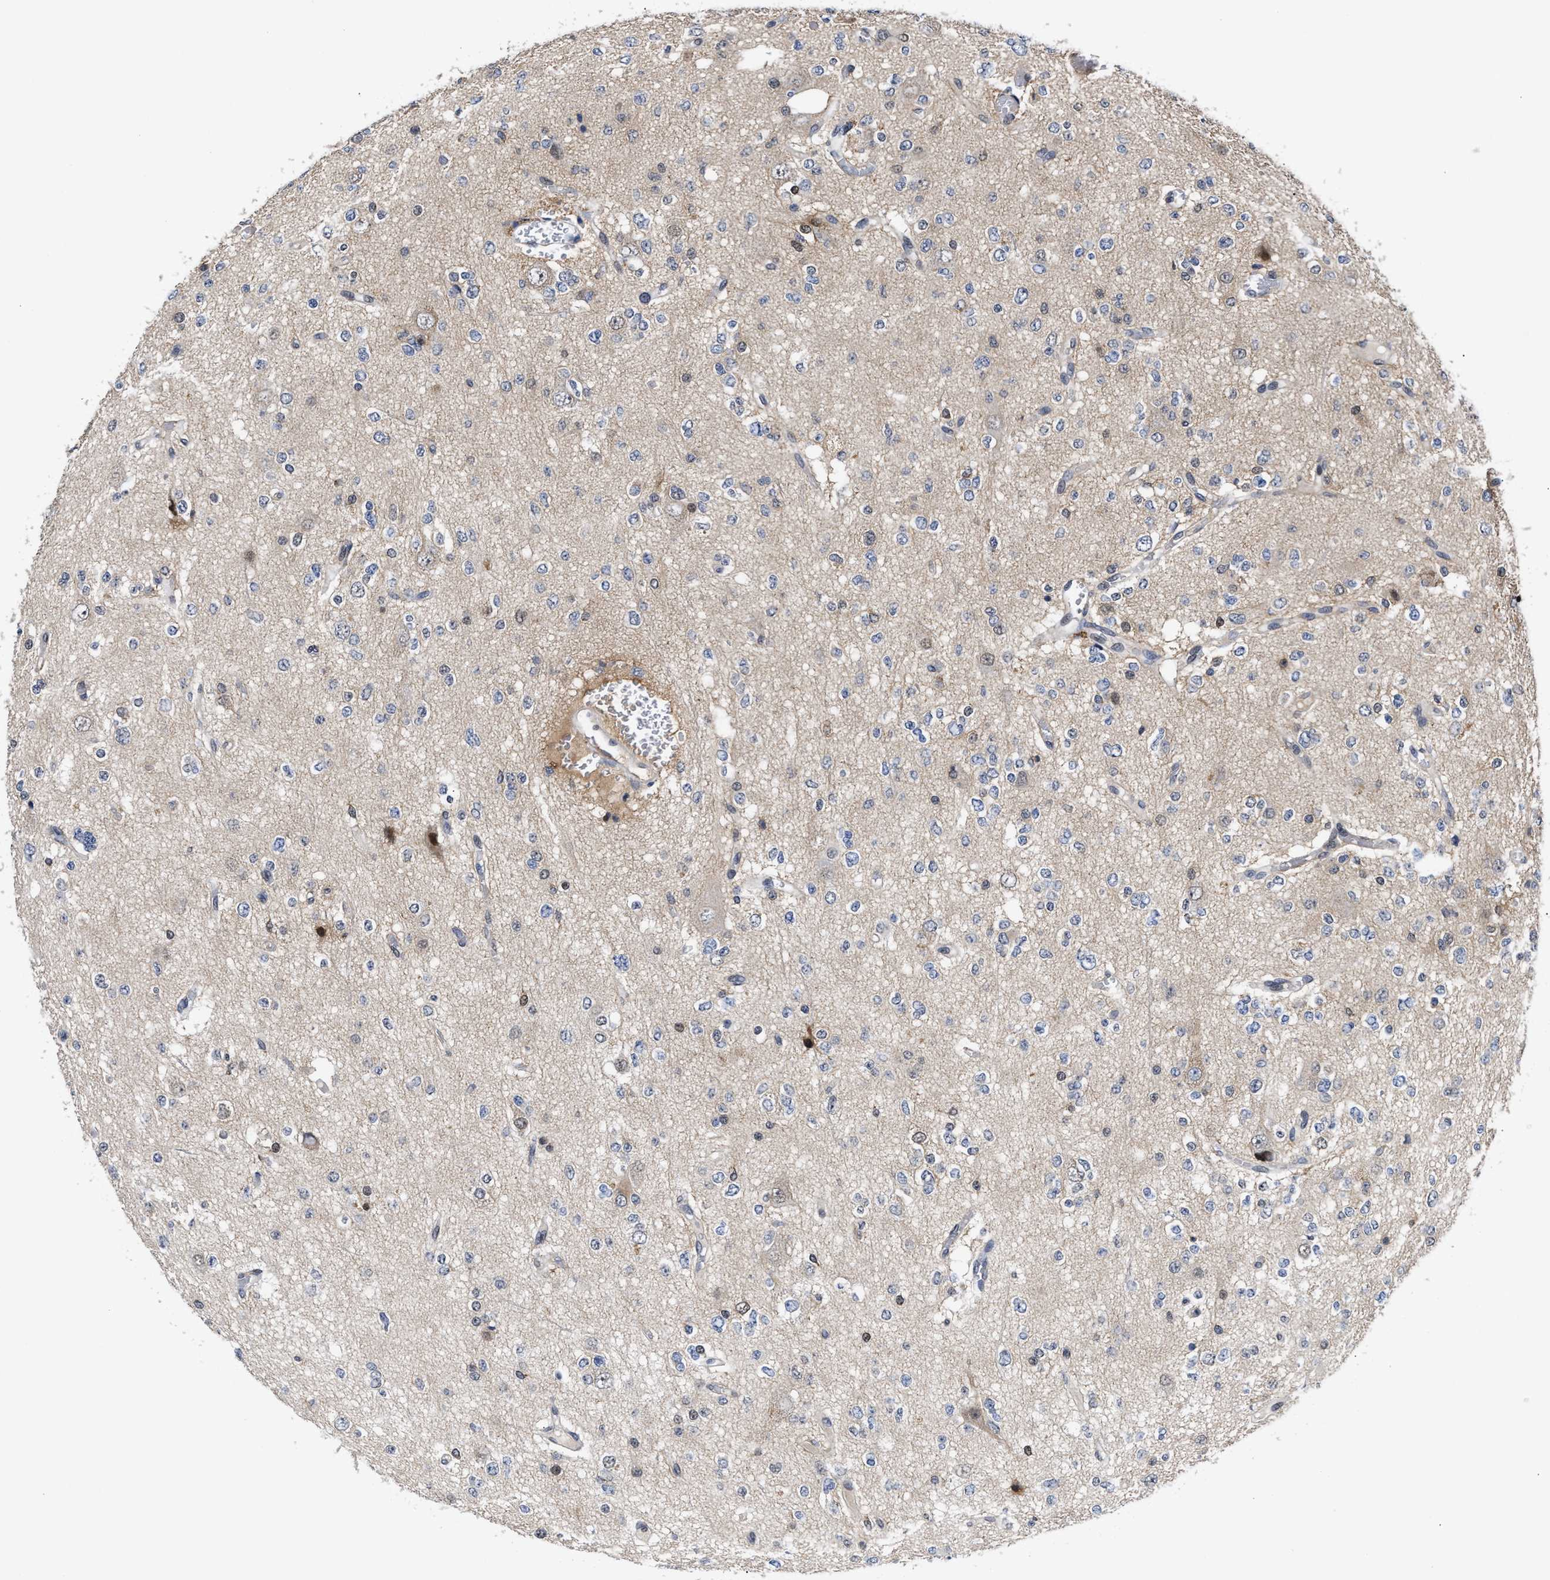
{"staining": {"intensity": "negative", "quantity": "none", "location": "none"}, "tissue": "glioma", "cell_type": "Tumor cells", "image_type": "cancer", "snomed": [{"axis": "morphology", "description": "Glioma, malignant, Low grade"}, {"axis": "topography", "description": "Brain"}], "caption": "High magnification brightfield microscopy of glioma stained with DAB (brown) and counterstained with hematoxylin (blue): tumor cells show no significant expression.", "gene": "CLIP2", "patient": {"sex": "male", "age": 38}}